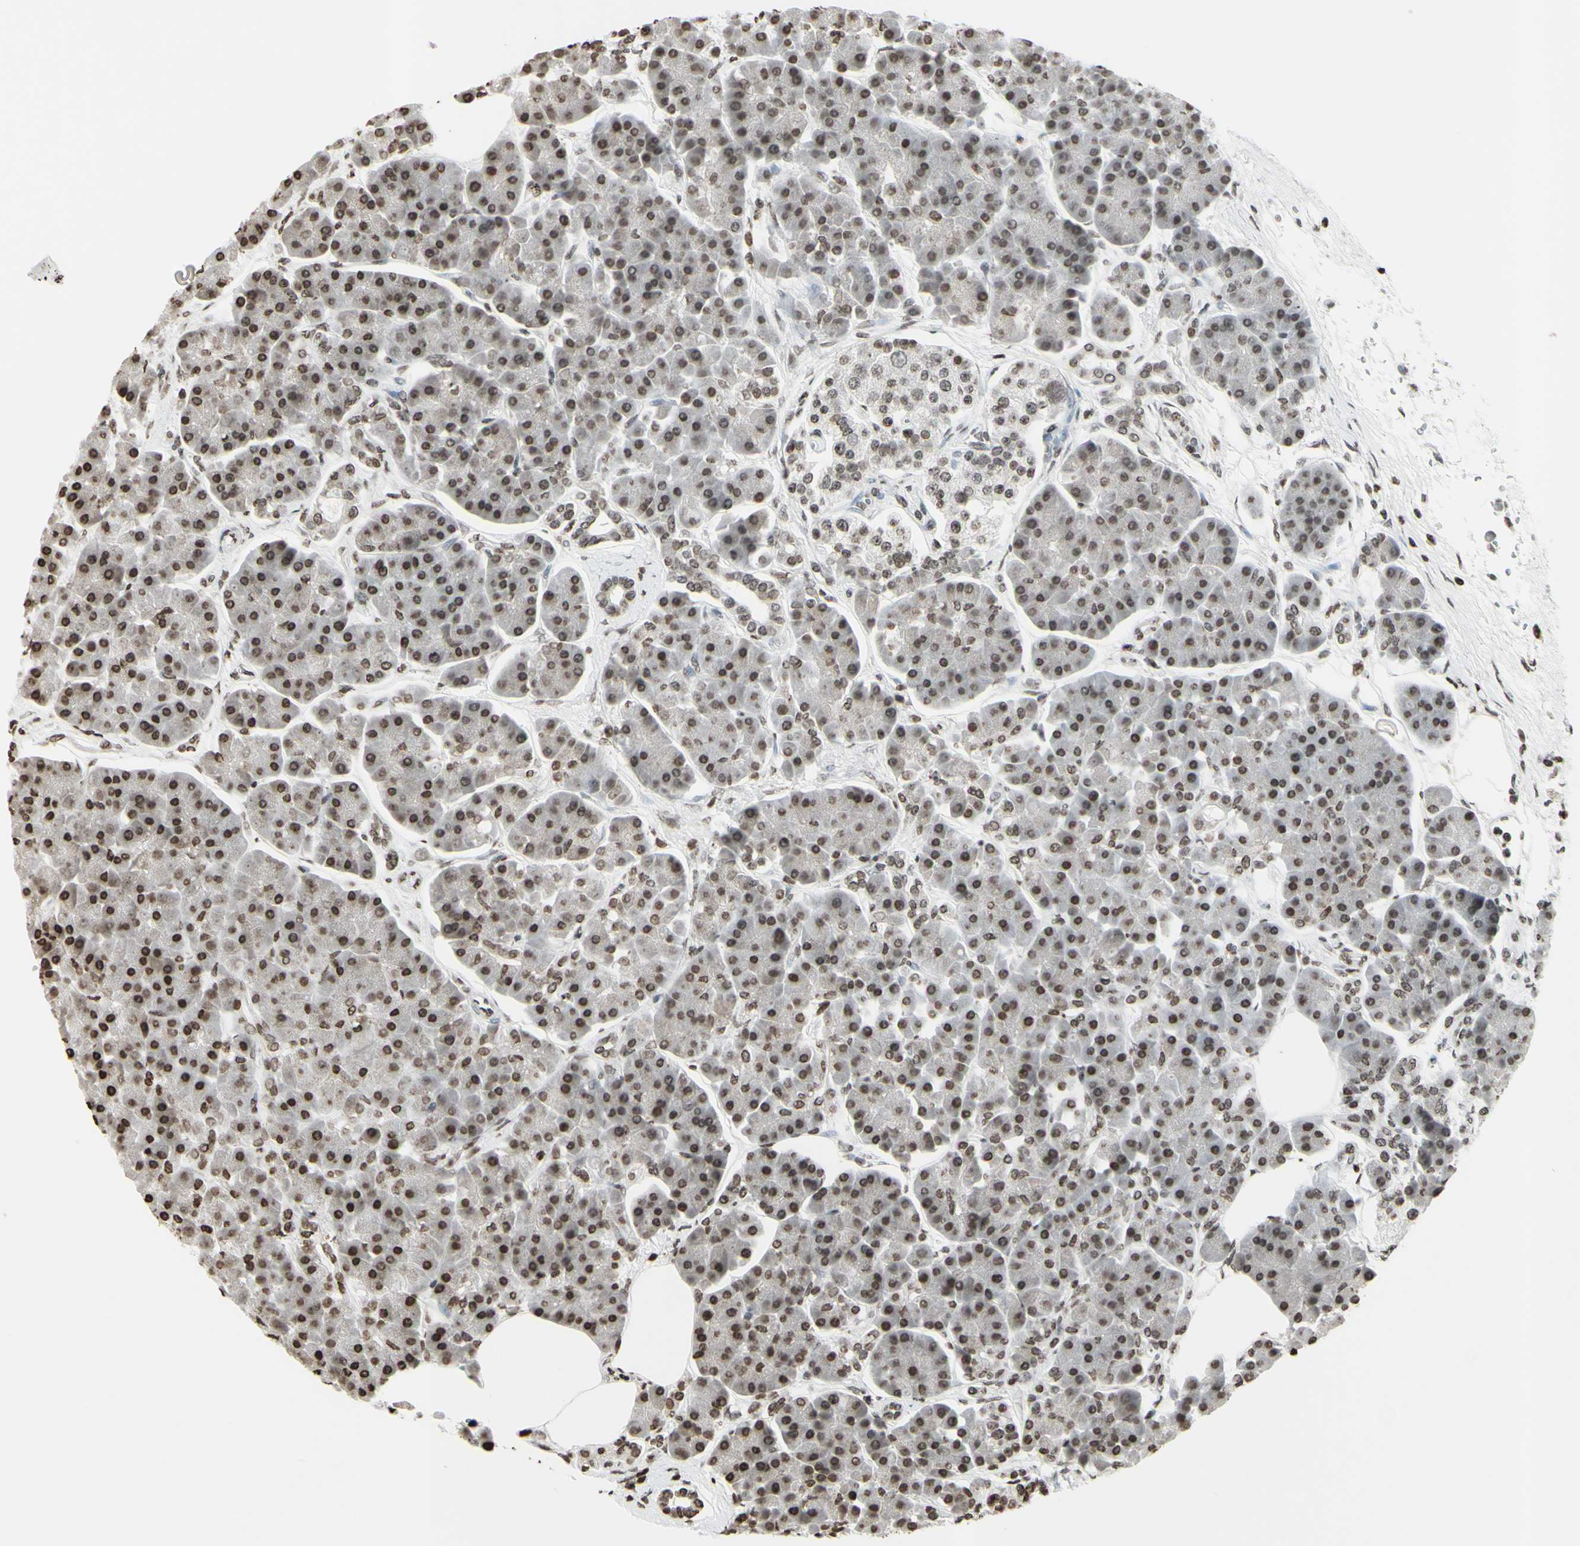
{"staining": {"intensity": "weak", "quantity": "25%-75%", "location": "nuclear"}, "tissue": "pancreas", "cell_type": "Exocrine glandular cells", "image_type": "normal", "snomed": [{"axis": "morphology", "description": "Normal tissue, NOS"}, {"axis": "topography", "description": "Pancreas"}], "caption": "An image of pancreas stained for a protein displays weak nuclear brown staining in exocrine glandular cells. (IHC, brightfield microscopy, high magnification).", "gene": "CD79B", "patient": {"sex": "female", "age": 70}}